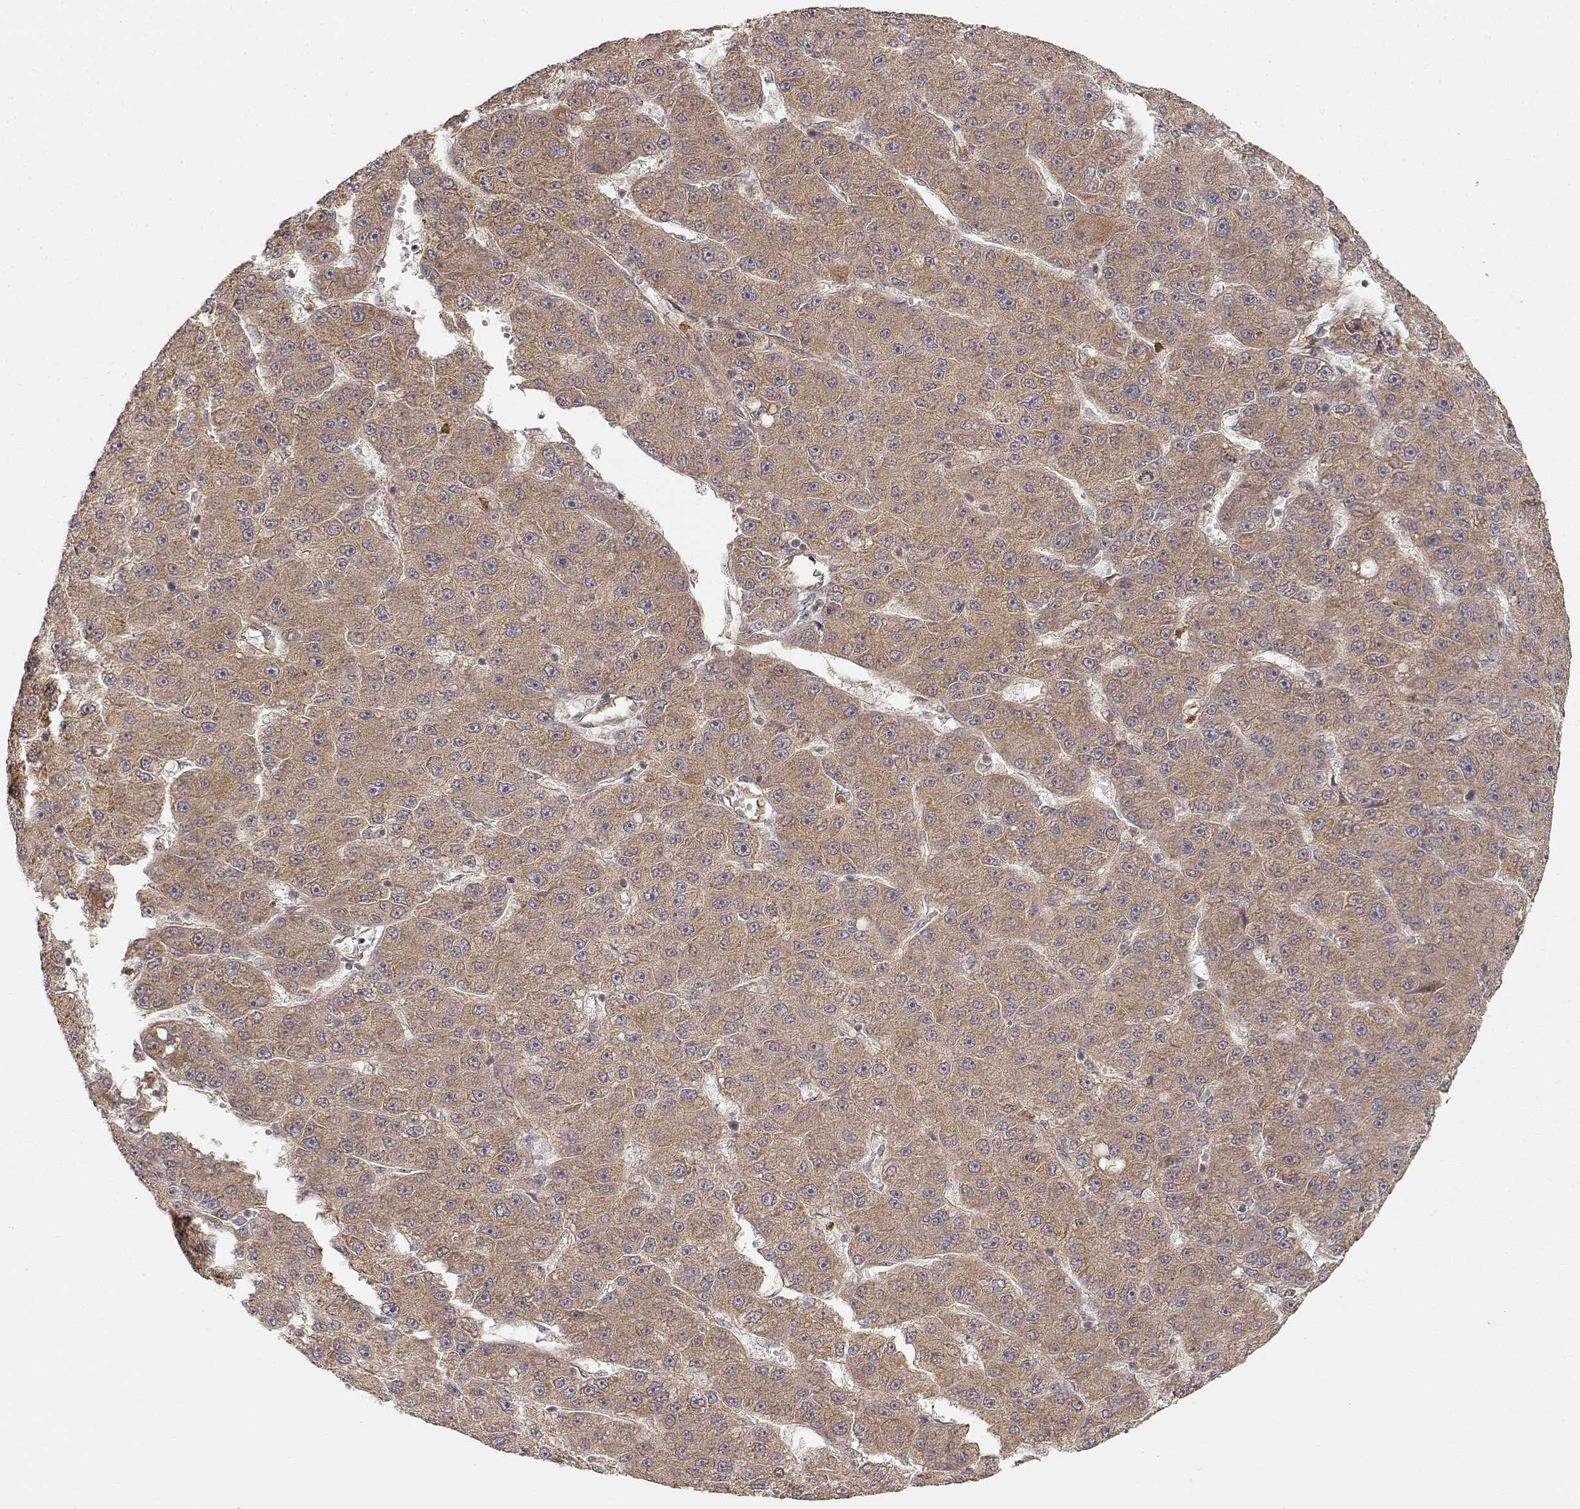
{"staining": {"intensity": "weak", "quantity": ">75%", "location": "cytoplasmic/membranous"}, "tissue": "liver cancer", "cell_type": "Tumor cells", "image_type": "cancer", "snomed": [{"axis": "morphology", "description": "Carcinoma, Hepatocellular, NOS"}, {"axis": "topography", "description": "Liver"}], "caption": "This image reveals IHC staining of liver cancer, with low weak cytoplasmic/membranous expression in about >75% of tumor cells.", "gene": "CDK5RAP2", "patient": {"sex": "male", "age": 67}}